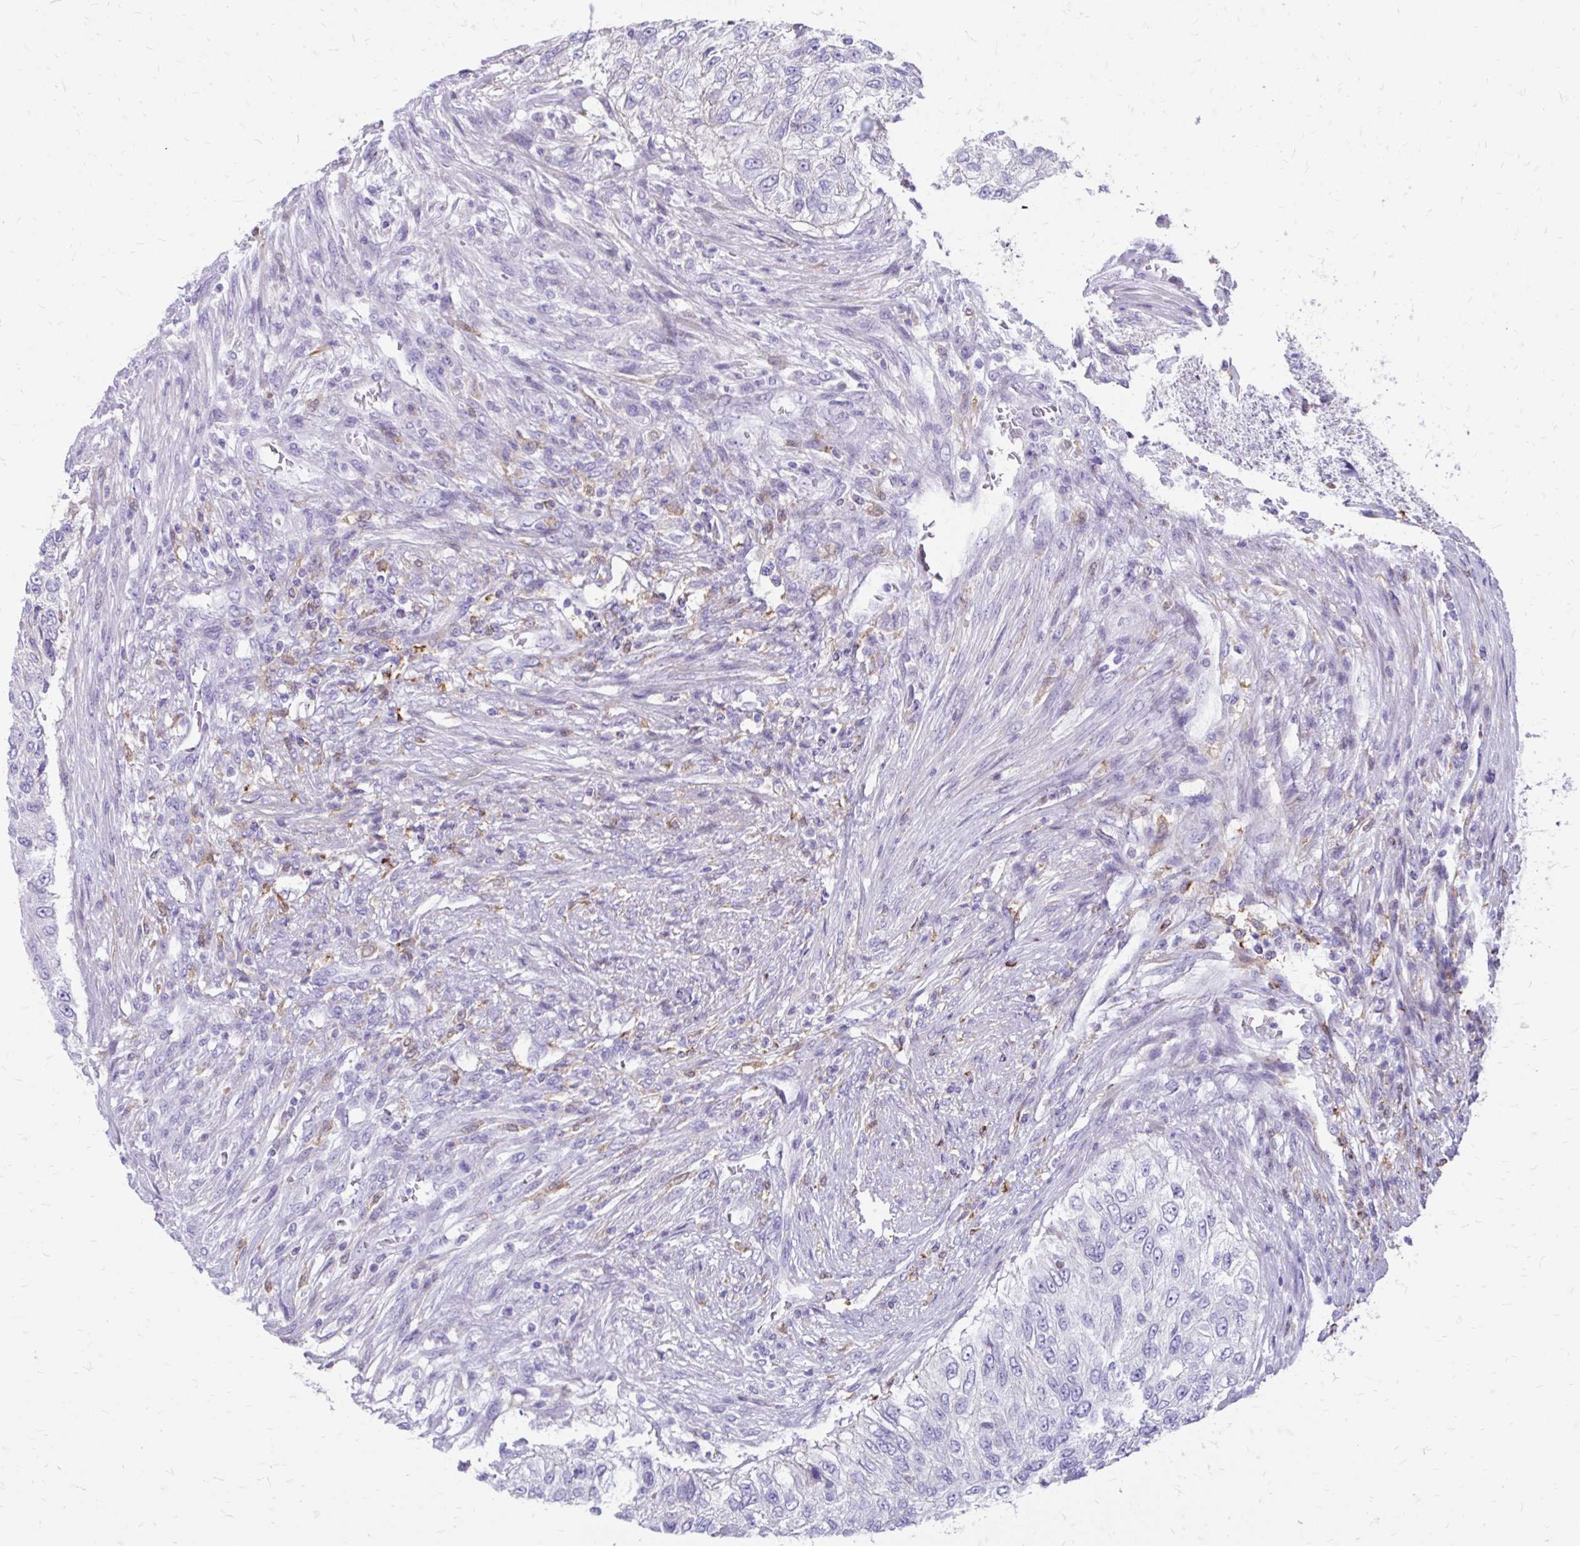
{"staining": {"intensity": "negative", "quantity": "none", "location": "none"}, "tissue": "urothelial cancer", "cell_type": "Tumor cells", "image_type": "cancer", "snomed": [{"axis": "morphology", "description": "Urothelial carcinoma, High grade"}, {"axis": "topography", "description": "Urinary bladder"}], "caption": "Immunohistochemistry (IHC) of human urothelial cancer displays no positivity in tumor cells.", "gene": "SIGLEC11", "patient": {"sex": "female", "age": 60}}